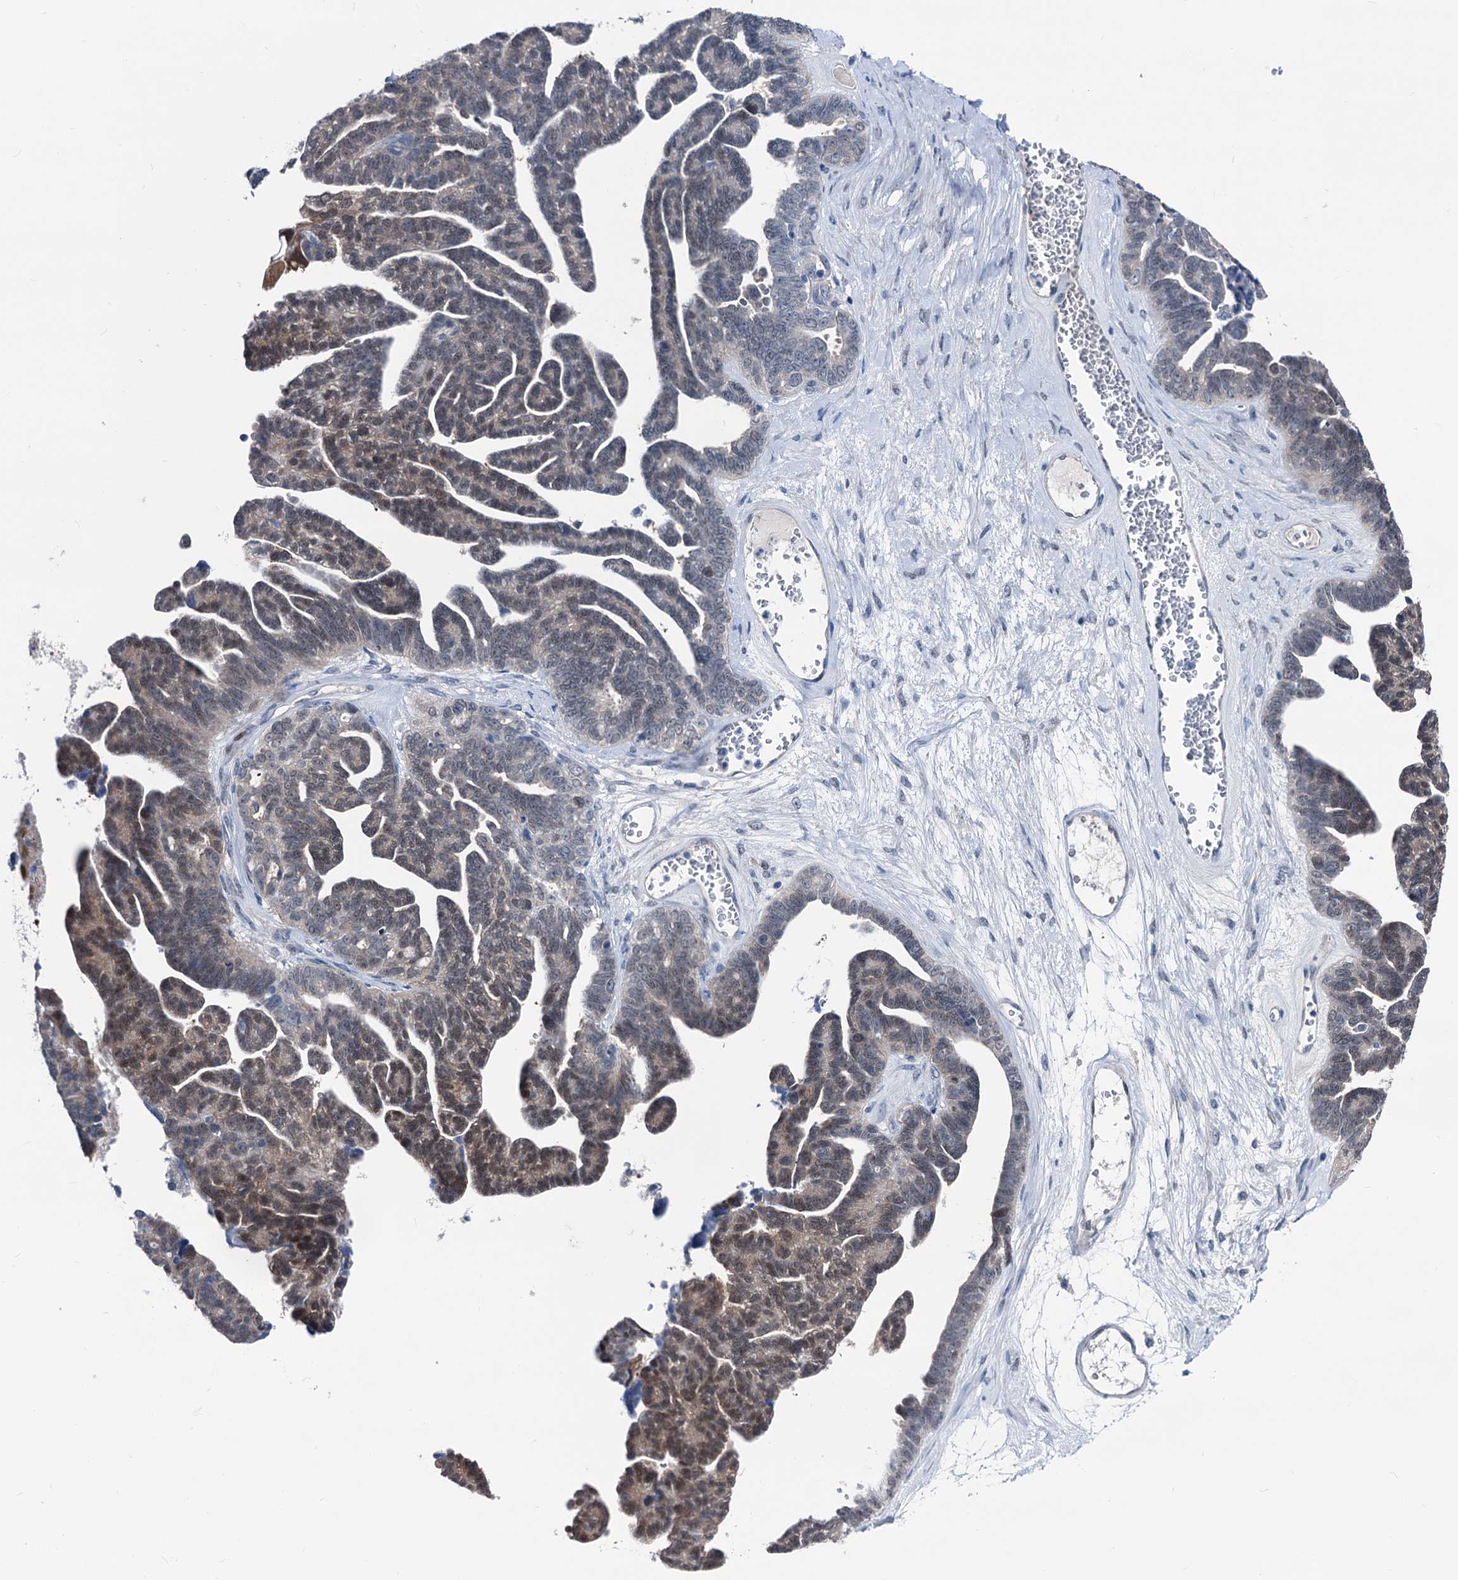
{"staining": {"intensity": "moderate", "quantity": "<25%", "location": "cytoplasmic/membranous,nuclear"}, "tissue": "ovarian cancer", "cell_type": "Tumor cells", "image_type": "cancer", "snomed": [{"axis": "morphology", "description": "Cystadenocarcinoma, serous, NOS"}, {"axis": "topography", "description": "Ovary"}], "caption": "Brown immunohistochemical staining in human ovarian cancer reveals moderate cytoplasmic/membranous and nuclear expression in approximately <25% of tumor cells. (DAB = brown stain, brightfield microscopy at high magnification).", "gene": "GLO1", "patient": {"sex": "female", "age": 79}}